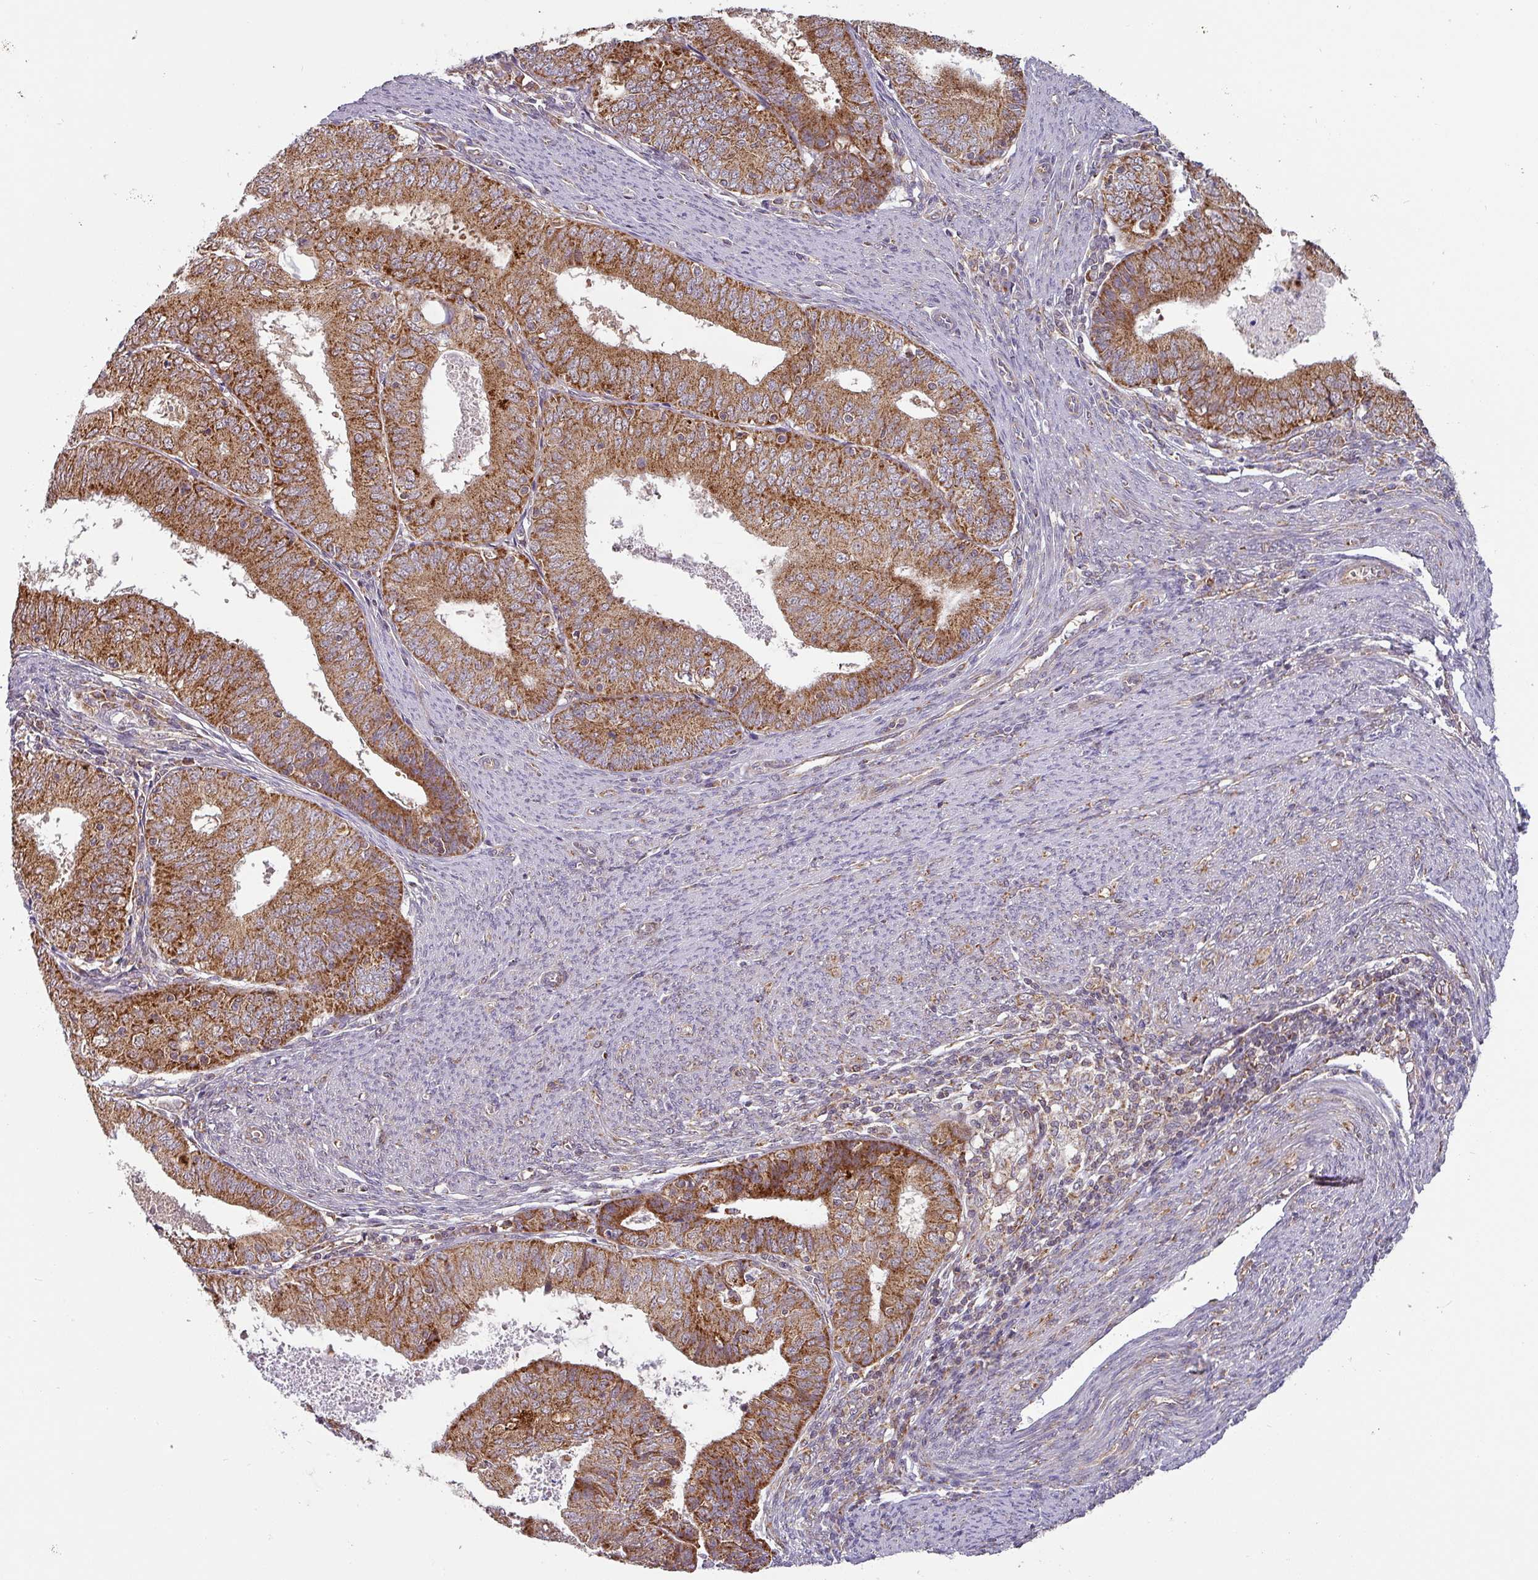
{"staining": {"intensity": "strong", "quantity": ">75%", "location": "cytoplasmic/membranous"}, "tissue": "endometrial cancer", "cell_type": "Tumor cells", "image_type": "cancer", "snomed": [{"axis": "morphology", "description": "Adenocarcinoma, NOS"}, {"axis": "topography", "description": "Endometrium"}], "caption": "Immunohistochemistry (DAB (3,3'-diaminobenzidine)) staining of human endometrial cancer exhibits strong cytoplasmic/membranous protein positivity in approximately >75% of tumor cells.", "gene": "MRPS16", "patient": {"sex": "female", "age": 57}}